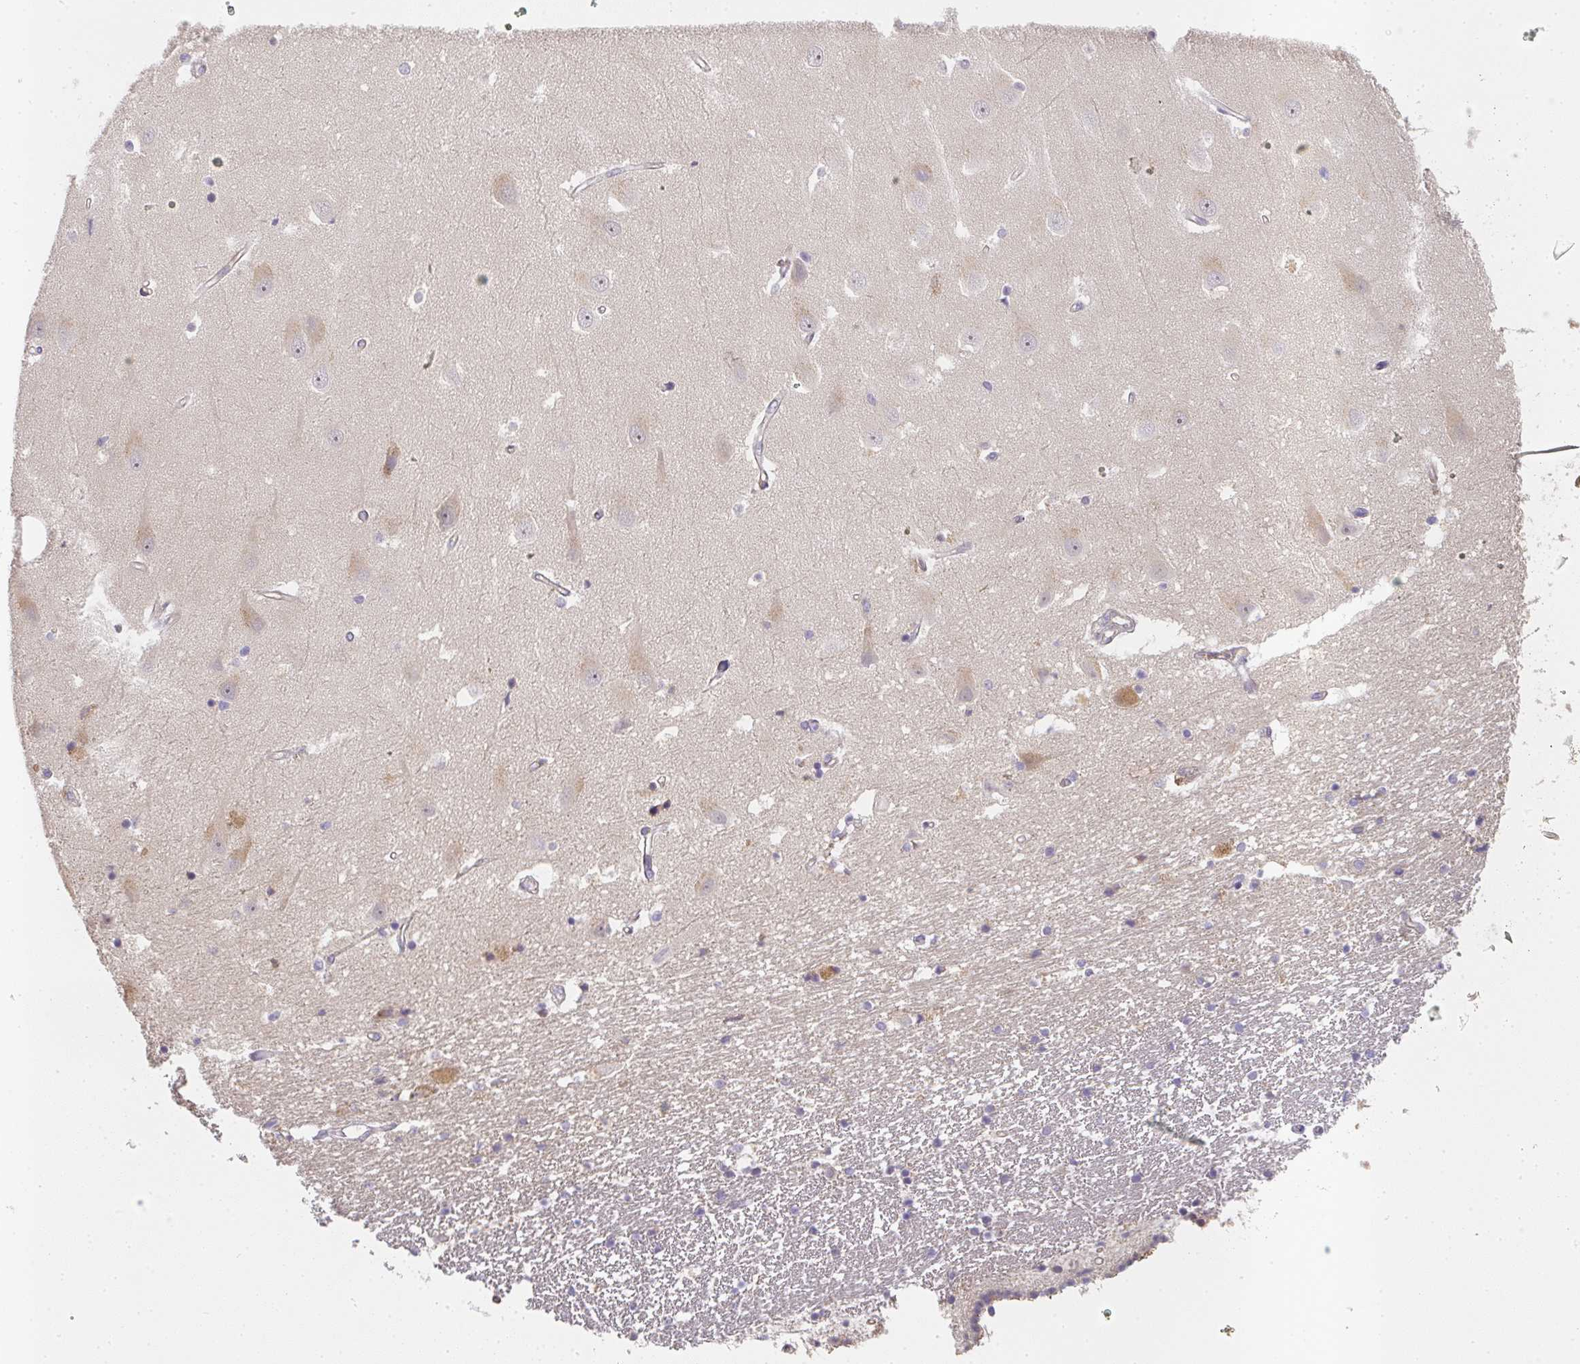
{"staining": {"intensity": "negative", "quantity": "none", "location": "none"}, "tissue": "hippocampus", "cell_type": "Glial cells", "image_type": "normal", "snomed": [{"axis": "morphology", "description": "Normal tissue, NOS"}, {"axis": "topography", "description": "Hippocampus"}], "caption": "High power microscopy photomicrograph of an IHC histopathology image of normal hippocampus, revealing no significant positivity in glial cells.", "gene": "SLC35B3", "patient": {"sex": "male", "age": 63}}